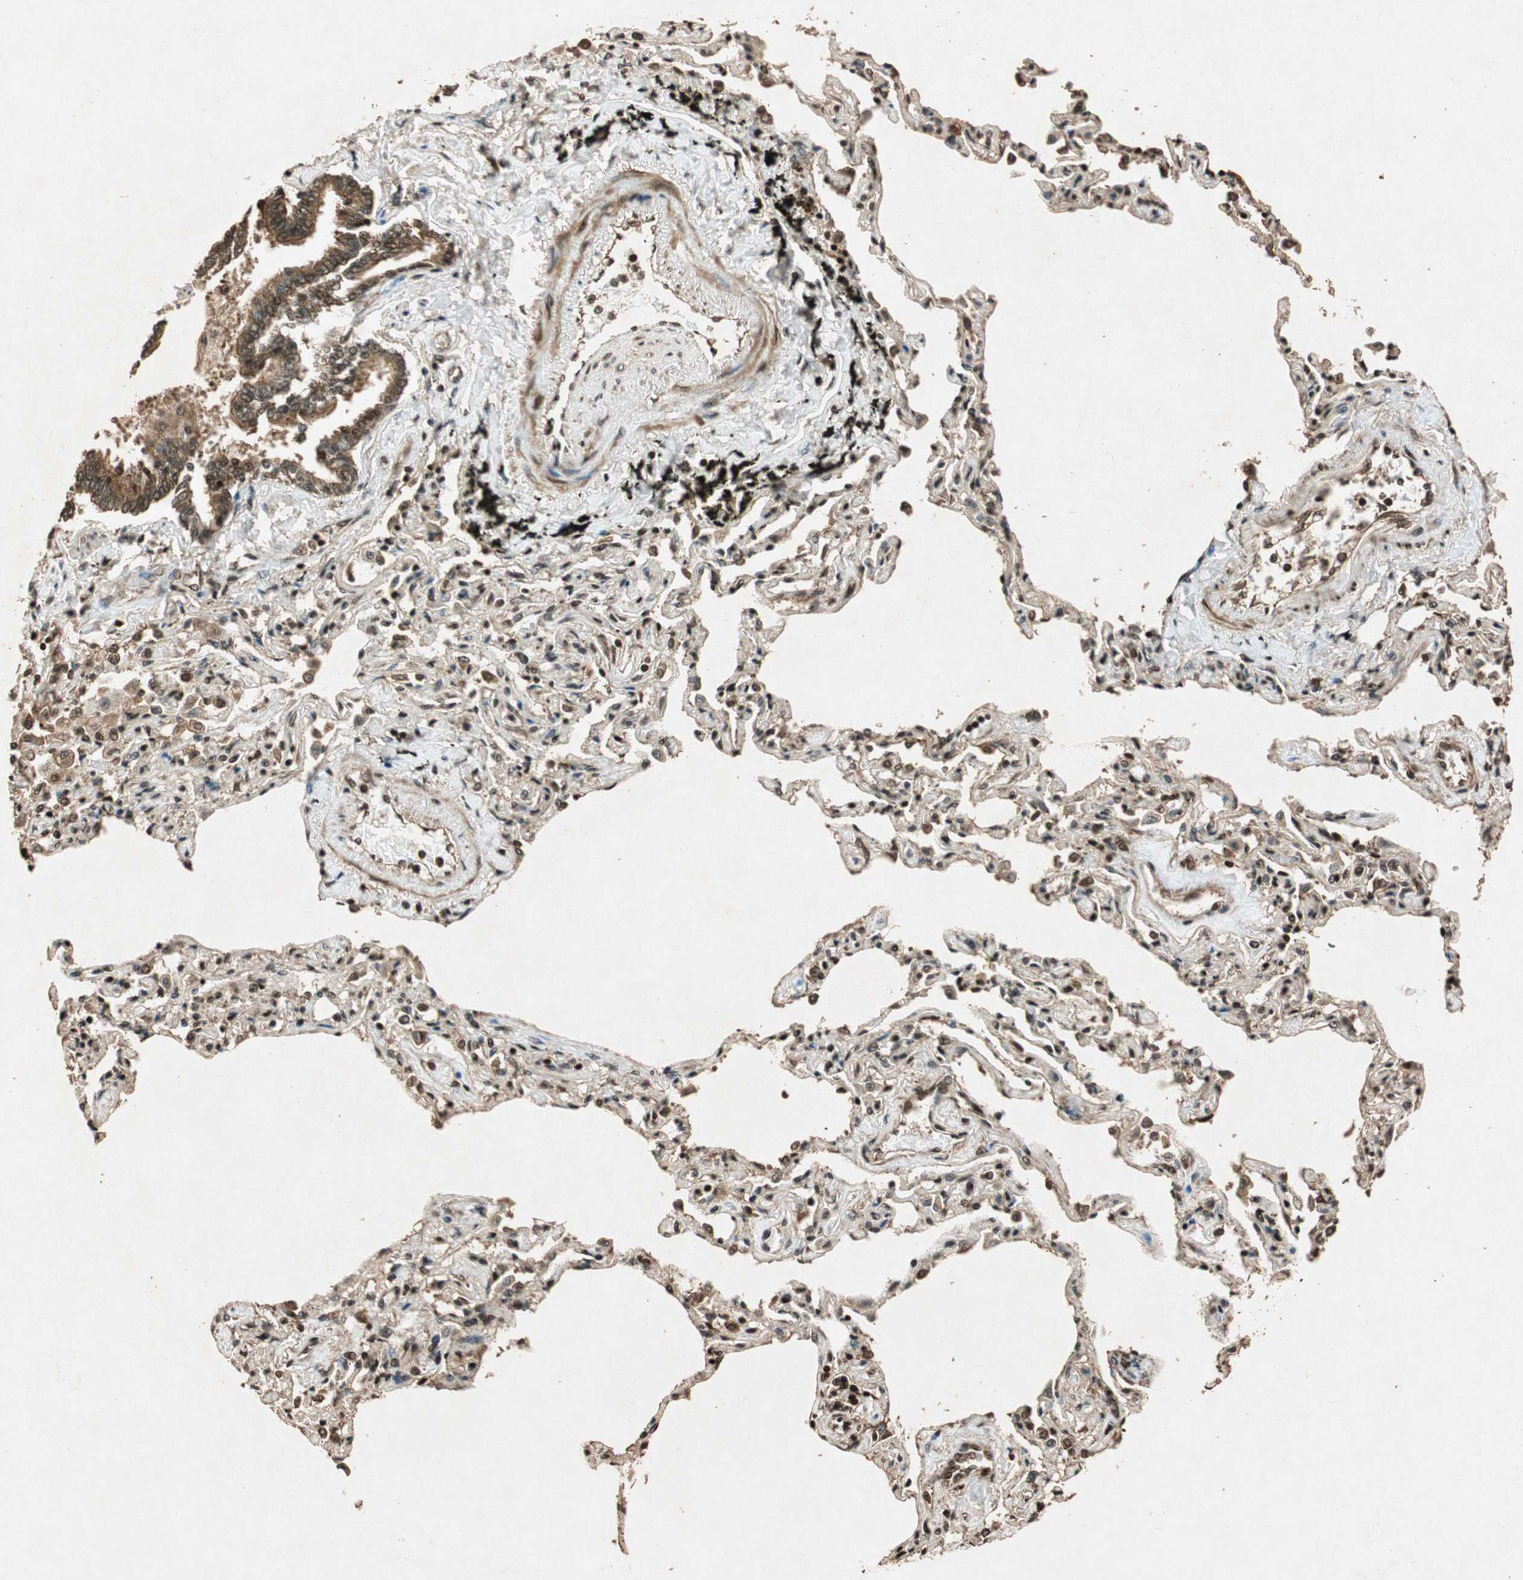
{"staining": {"intensity": "strong", "quantity": ">75%", "location": "cytoplasmic/membranous,nuclear"}, "tissue": "bronchus", "cell_type": "Respiratory epithelial cells", "image_type": "normal", "snomed": [{"axis": "morphology", "description": "Normal tissue, NOS"}, {"axis": "topography", "description": "Lung"}], "caption": "Protein staining of unremarkable bronchus reveals strong cytoplasmic/membranous,nuclear positivity in approximately >75% of respiratory epithelial cells.", "gene": "ALKBH5", "patient": {"sex": "male", "age": 64}}